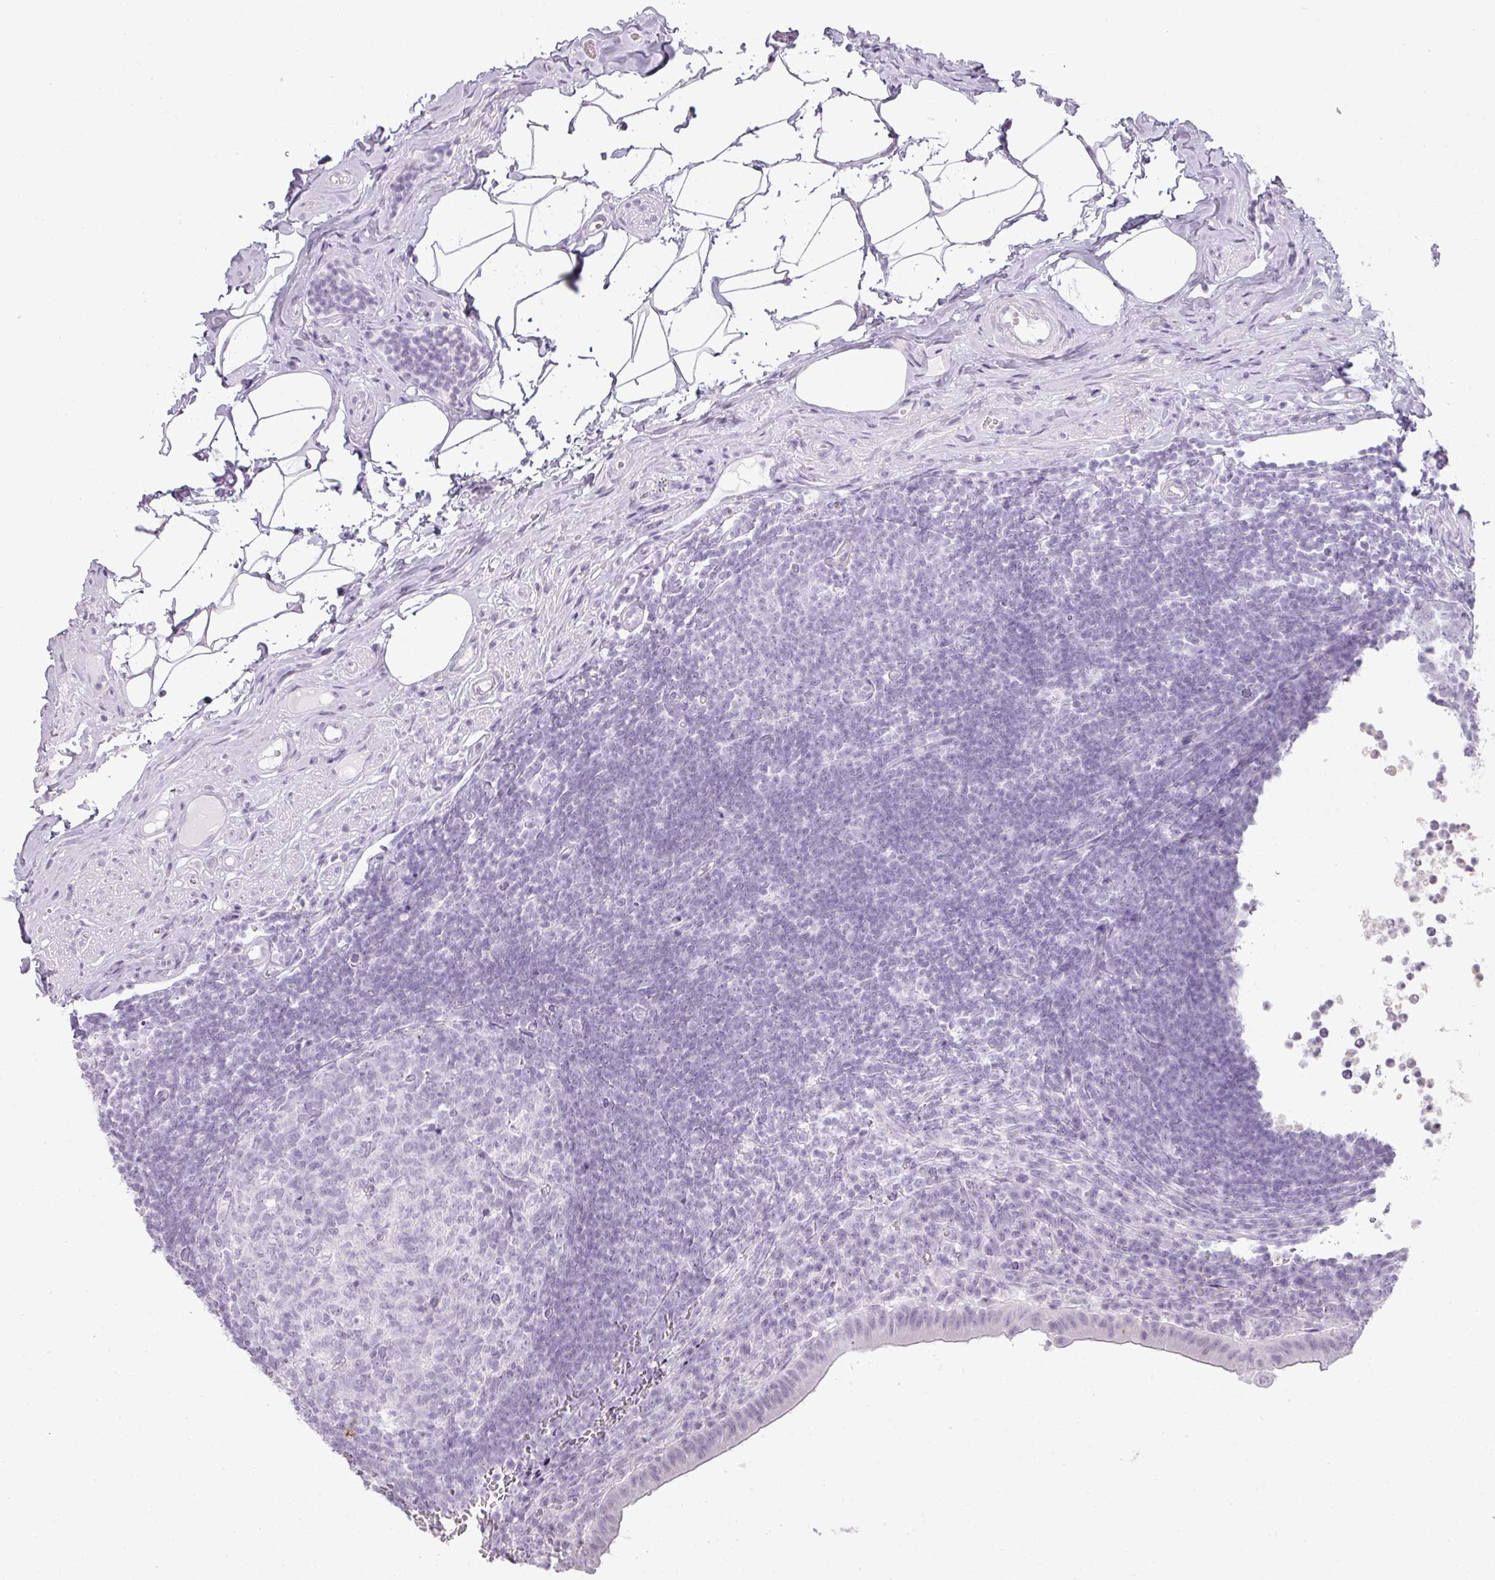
{"staining": {"intensity": "negative", "quantity": "none", "location": "none"}, "tissue": "appendix", "cell_type": "Glandular cells", "image_type": "normal", "snomed": [{"axis": "morphology", "description": "Normal tissue, NOS"}, {"axis": "topography", "description": "Appendix"}], "caption": "Protein analysis of normal appendix shows no significant positivity in glandular cells.", "gene": "RBMY1A1", "patient": {"sex": "female", "age": 56}}